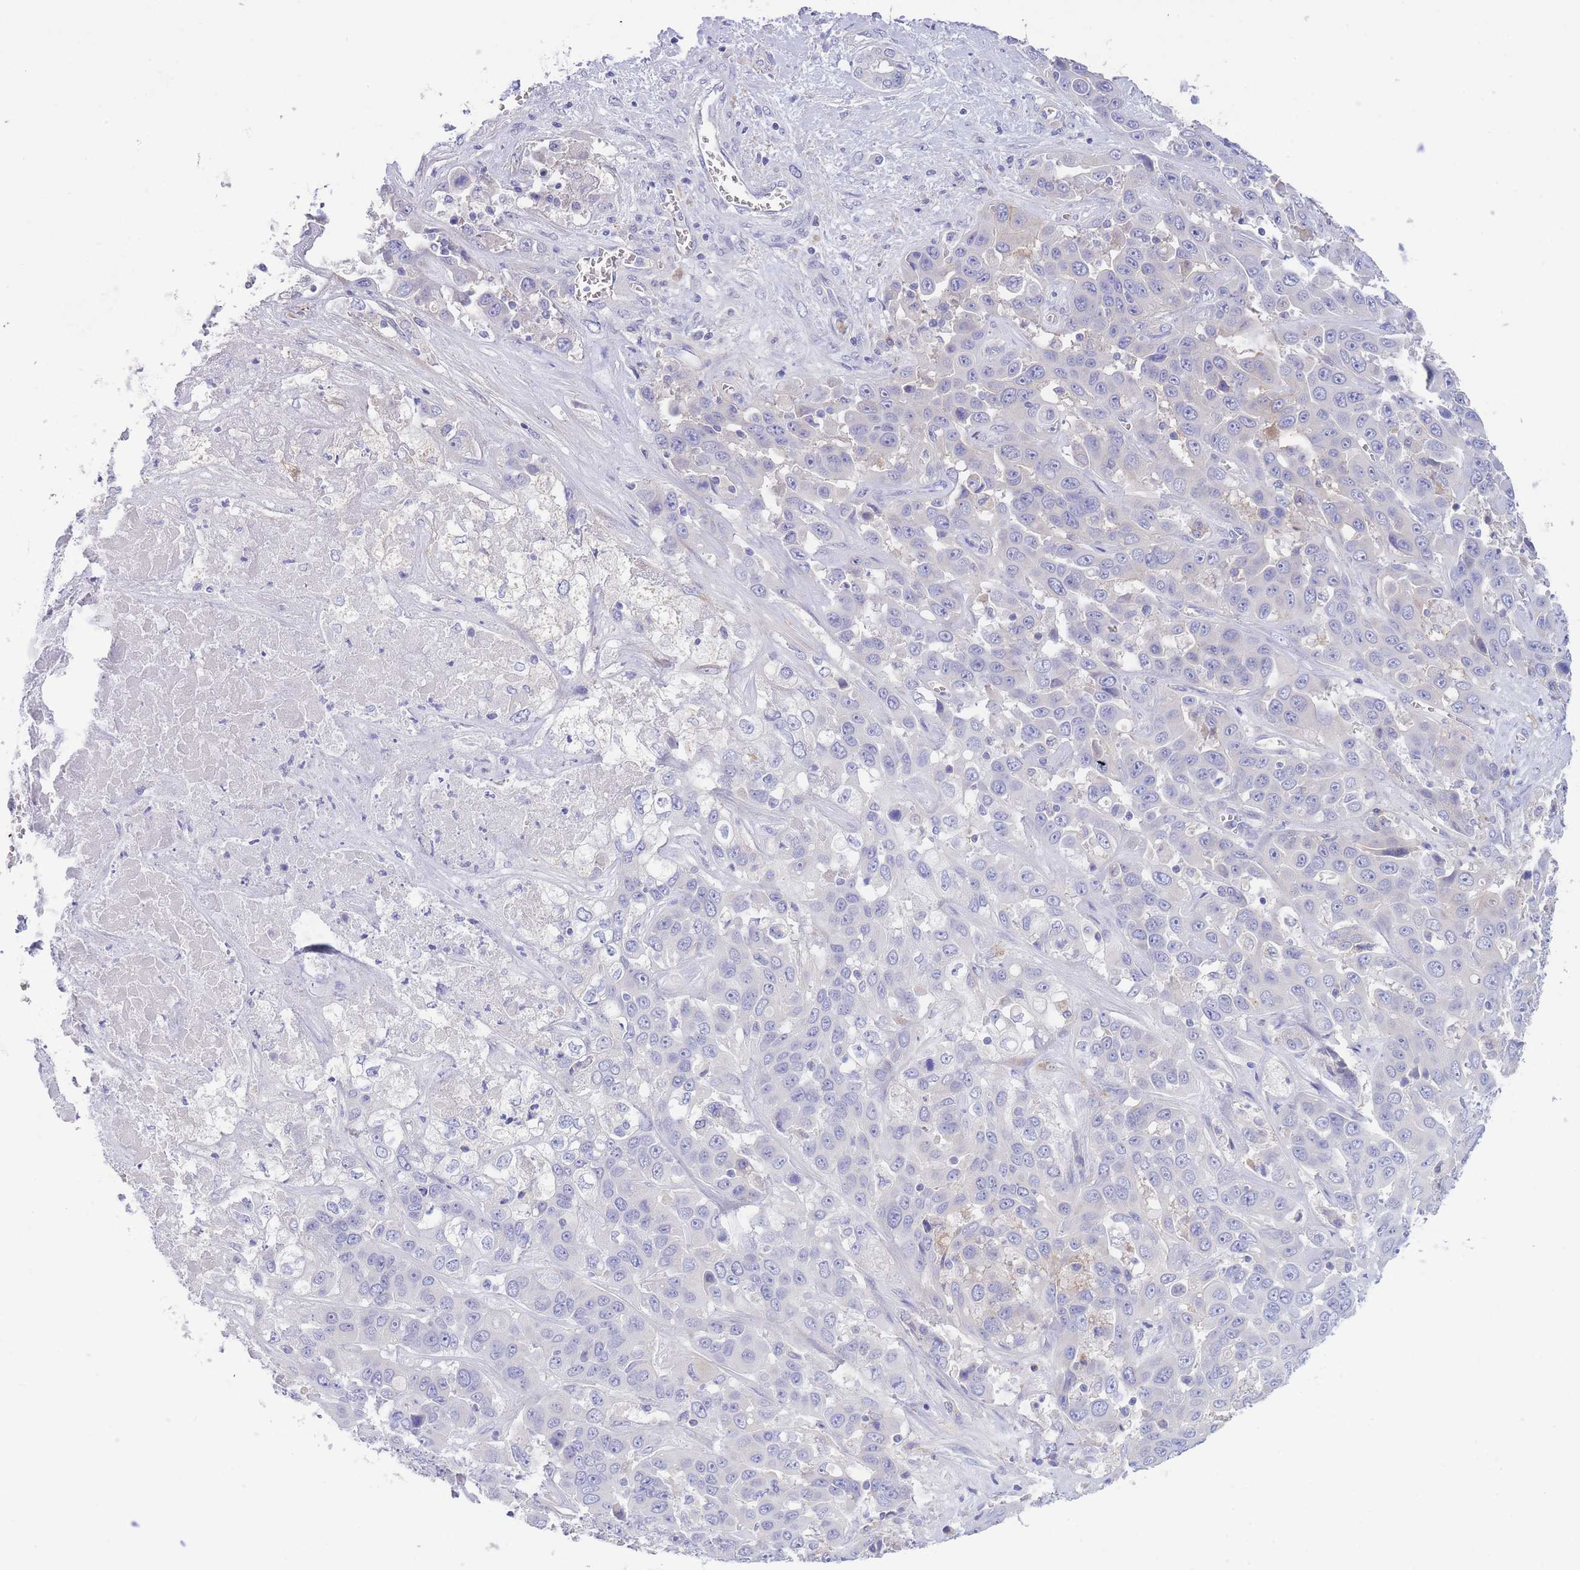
{"staining": {"intensity": "negative", "quantity": "none", "location": "none"}, "tissue": "liver cancer", "cell_type": "Tumor cells", "image_type": "cancer", "snomed": [{"axis": "morphology", "description": "Cholangiocarcinoma"}, {"axis": "topography", "description": "Liver"}], "caption": "A histopathology image of liver cholangiocarcinoma stained for a protein shows no brown staining in tumor cells.", "gene": "PCDHB3", "patient": {"sex": "female", "age": 52}}